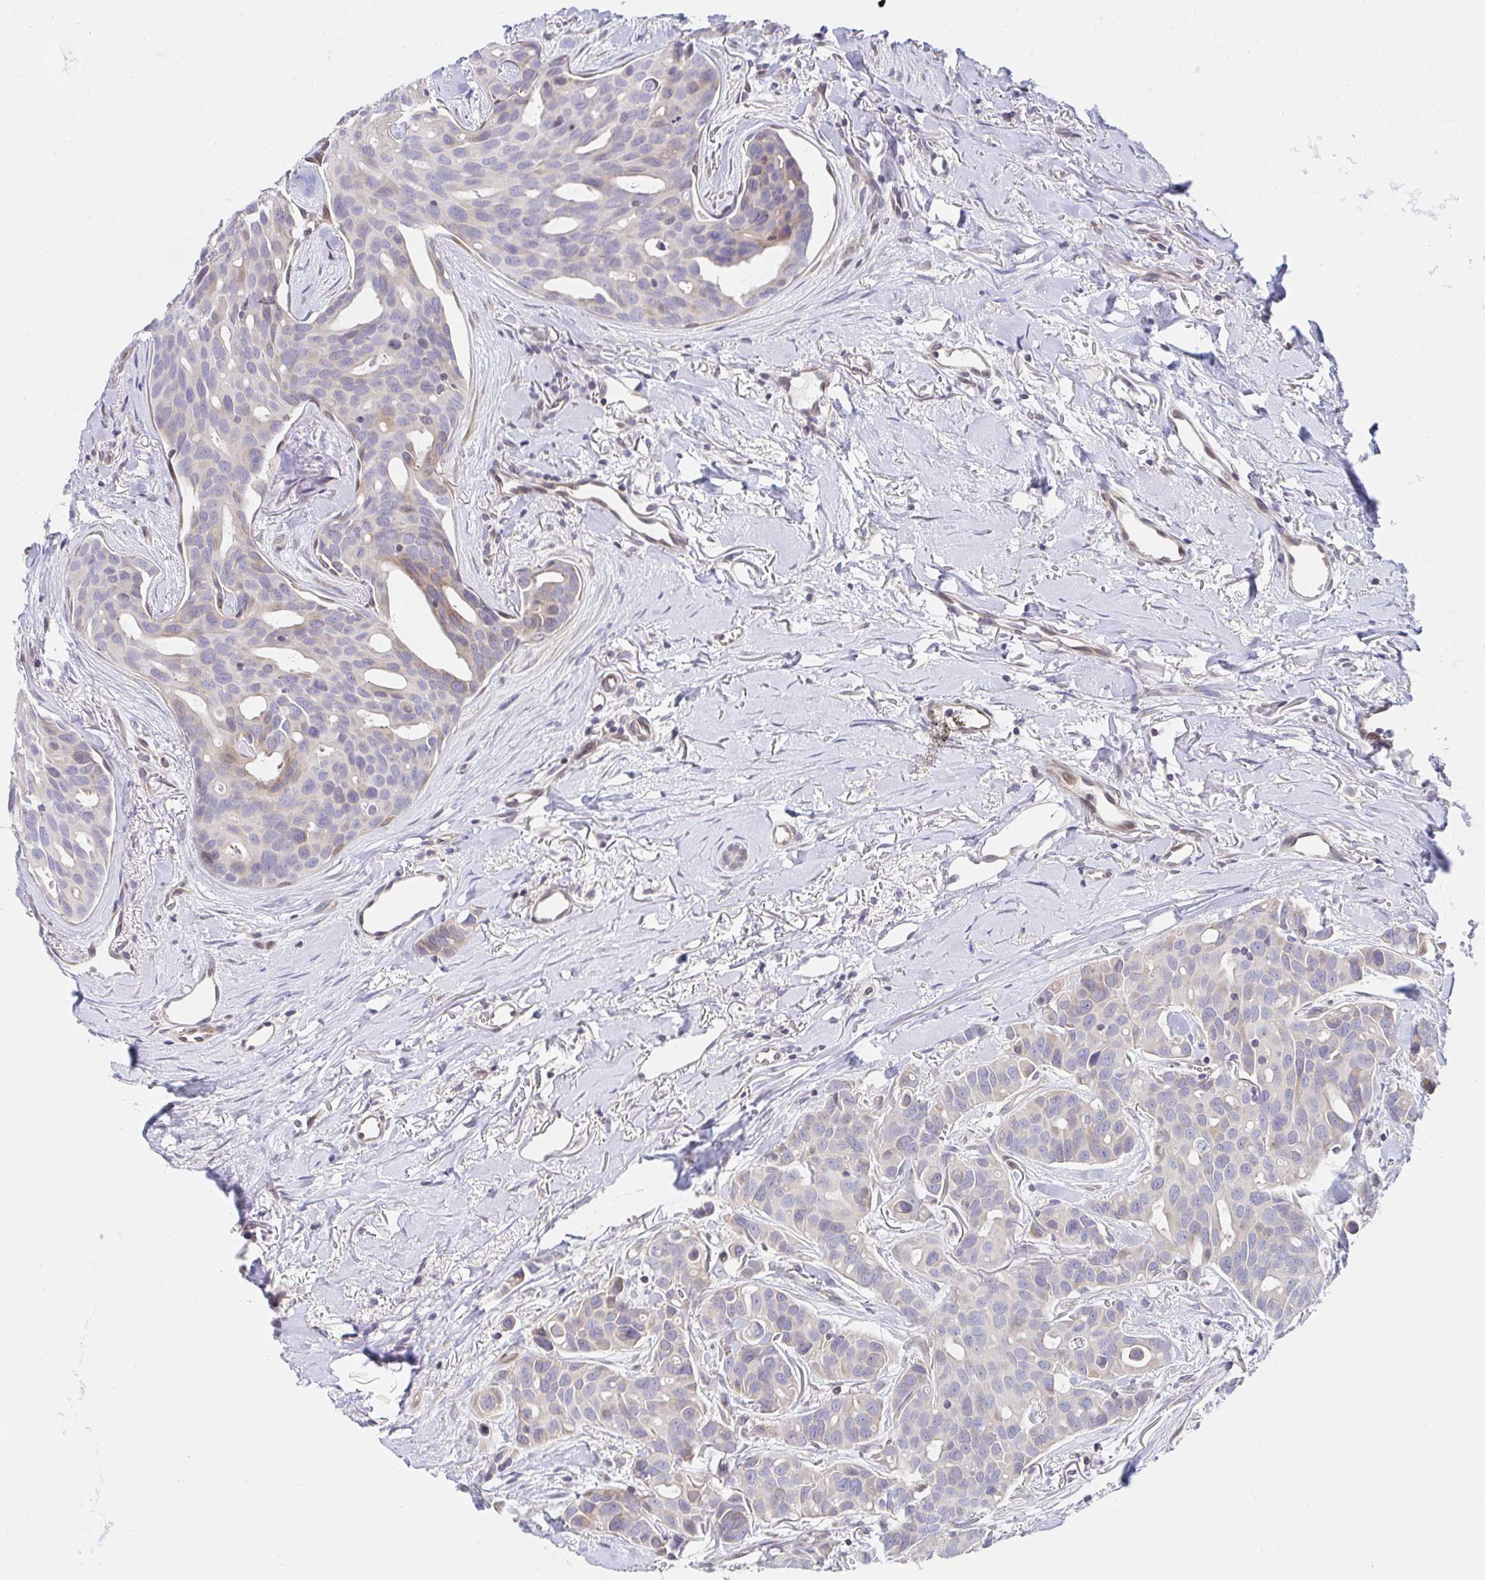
{"staining": {"intensity": "weak", "quantity": "<25%", "location": "nuclear"}, "tissue": "breast cancer", "cell_type": "Tumor cells", "image_type": "cancer", "snomed": [{"axis": "morphology", "description": "Duct carcinoma"}, {"axis": "topography", "description": "Breast"}], "caption": "Breast invasive ductal carcinoma was stained to show a protein in brown. There is no significant expression in tumor cells.", "gene": "AKAP14", "patient": {"sex": "female", "age": 54}}